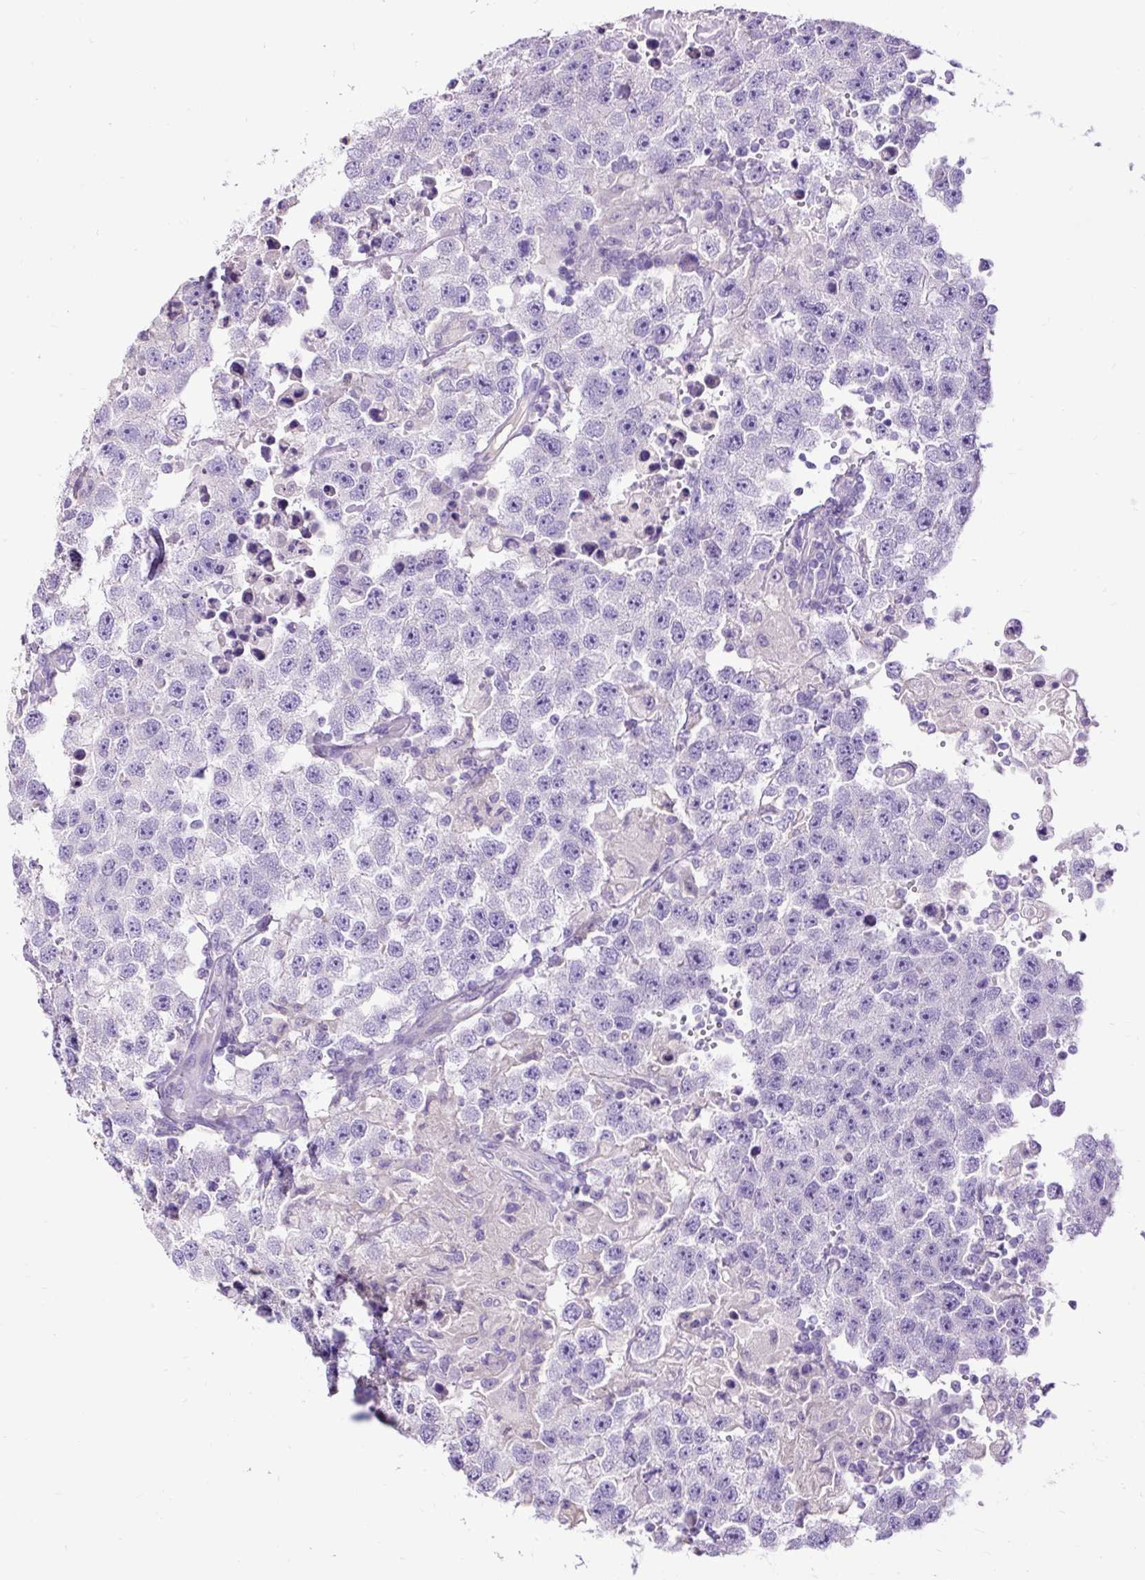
{"staining": {"intensity": "negative", "quantity": "none", "location": "none"}, "tissue": "testis cancer", "cell_type": "Tumor cells", "image_type": "cancer", "snomed": [{"axis": "morphology", "description": "Carcinoma, Embryonal, NOS"}, {"axis": "topography", "description": "Testis"}], "caption": "DAB (3,3'-diaminobenzidine) immunohistochemical staining of embryonal carcinoma (testis) reveals no significant staining in tumor cells.", "gene": "PDIA2", "patient": {"sex": "male", "age": 83}}